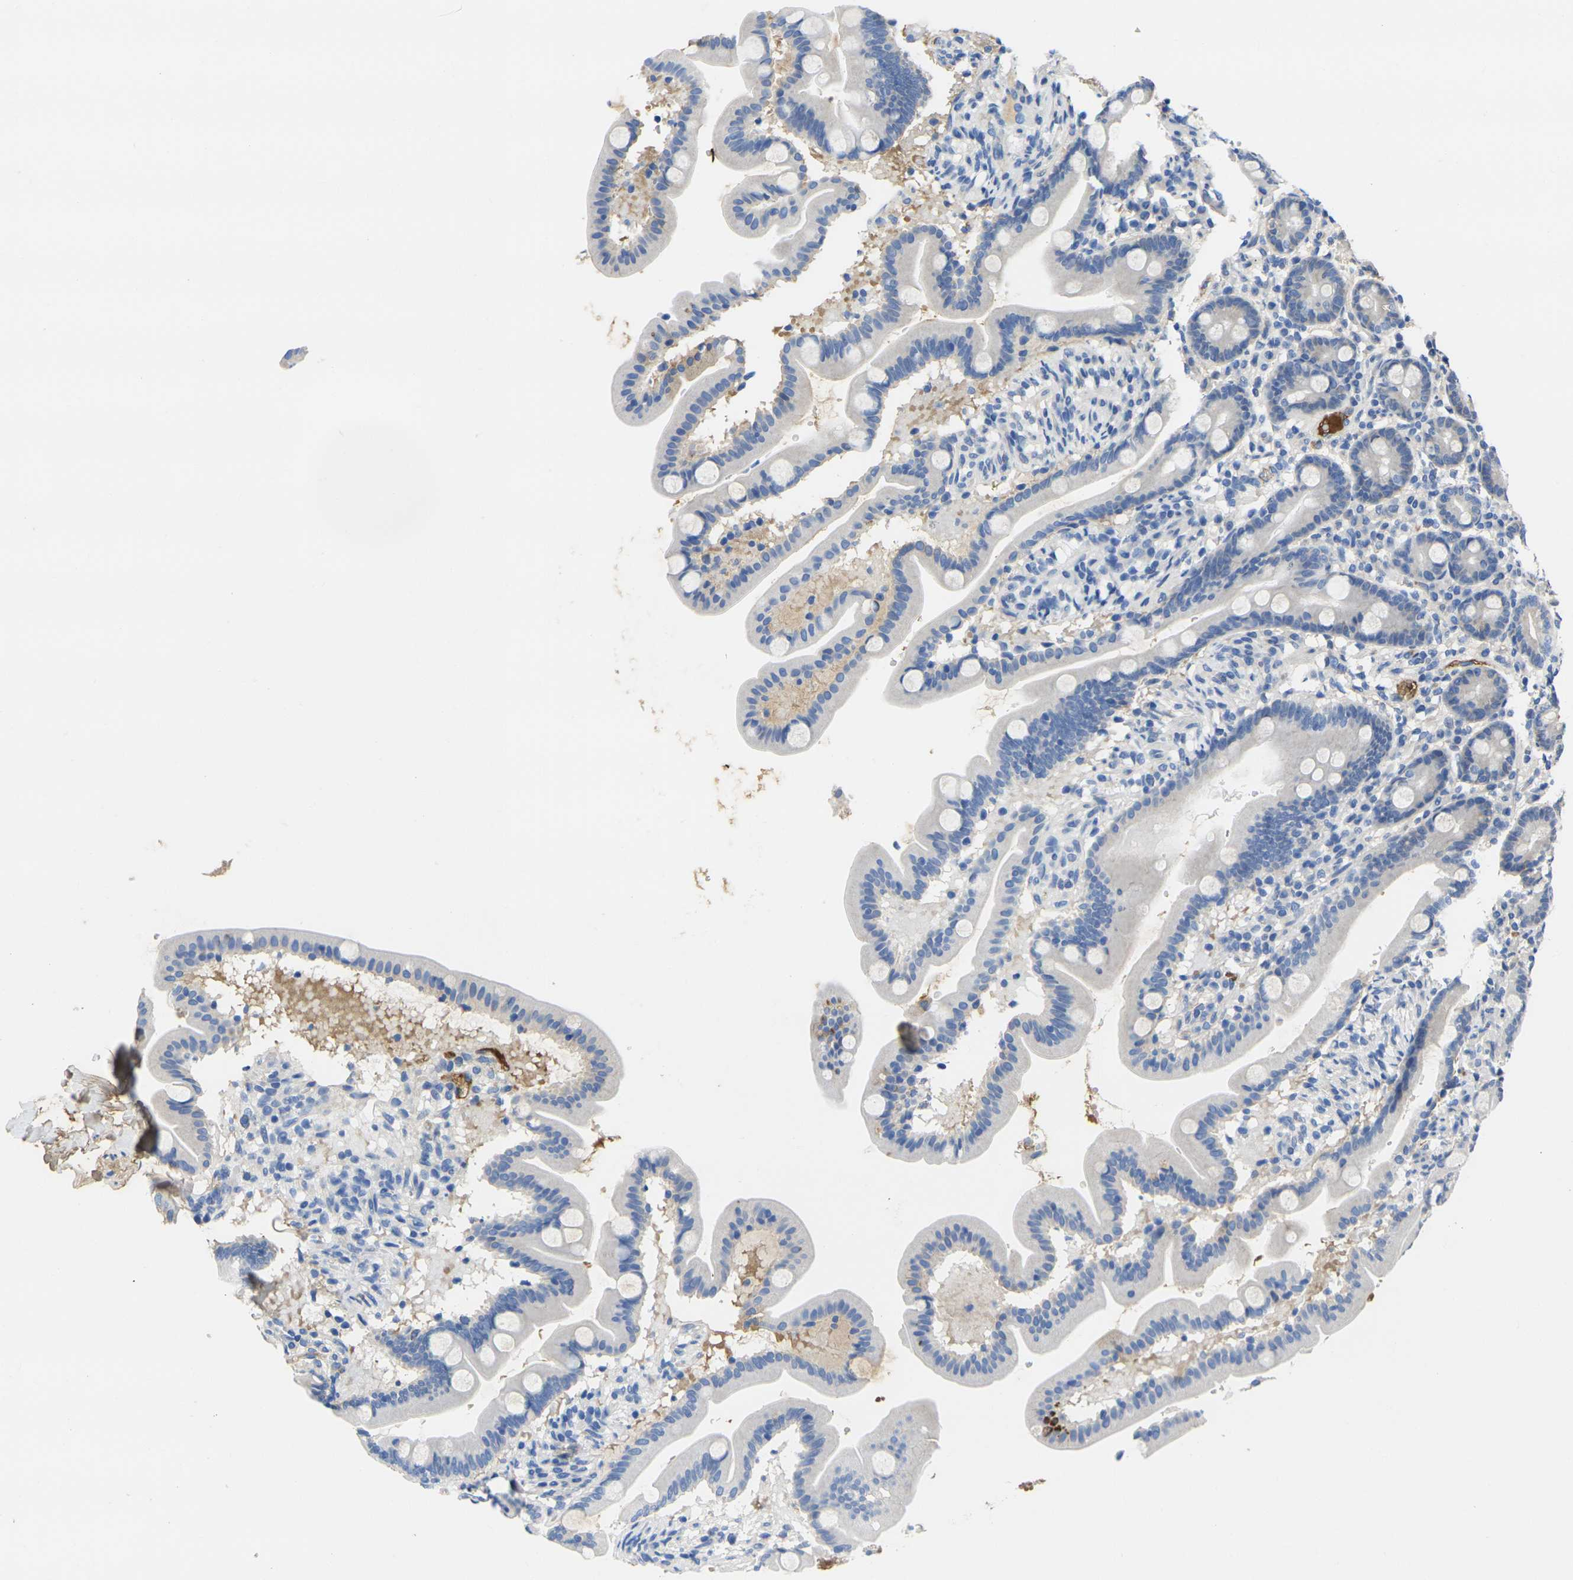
{"staining": {"intensity": "moderate", "quantity": "<25%", "location": "cytoplasmic/membranous"}, "tissue": "duodenum", "cell_type": "Glandular cells", "image_type": "normal", "snomed": [{"axis": "morphology", "description": "Normal tissue, NOS"}, {"axis": "topography", "description": "Duodenum"}], "caption": "Protein staining exhibits moderate cytoplasmic/membranous staining in about <25% of glandular cells in normal duodenum.", "gene": "GREM2", "patient": {"sex": "male", "age": 54}}